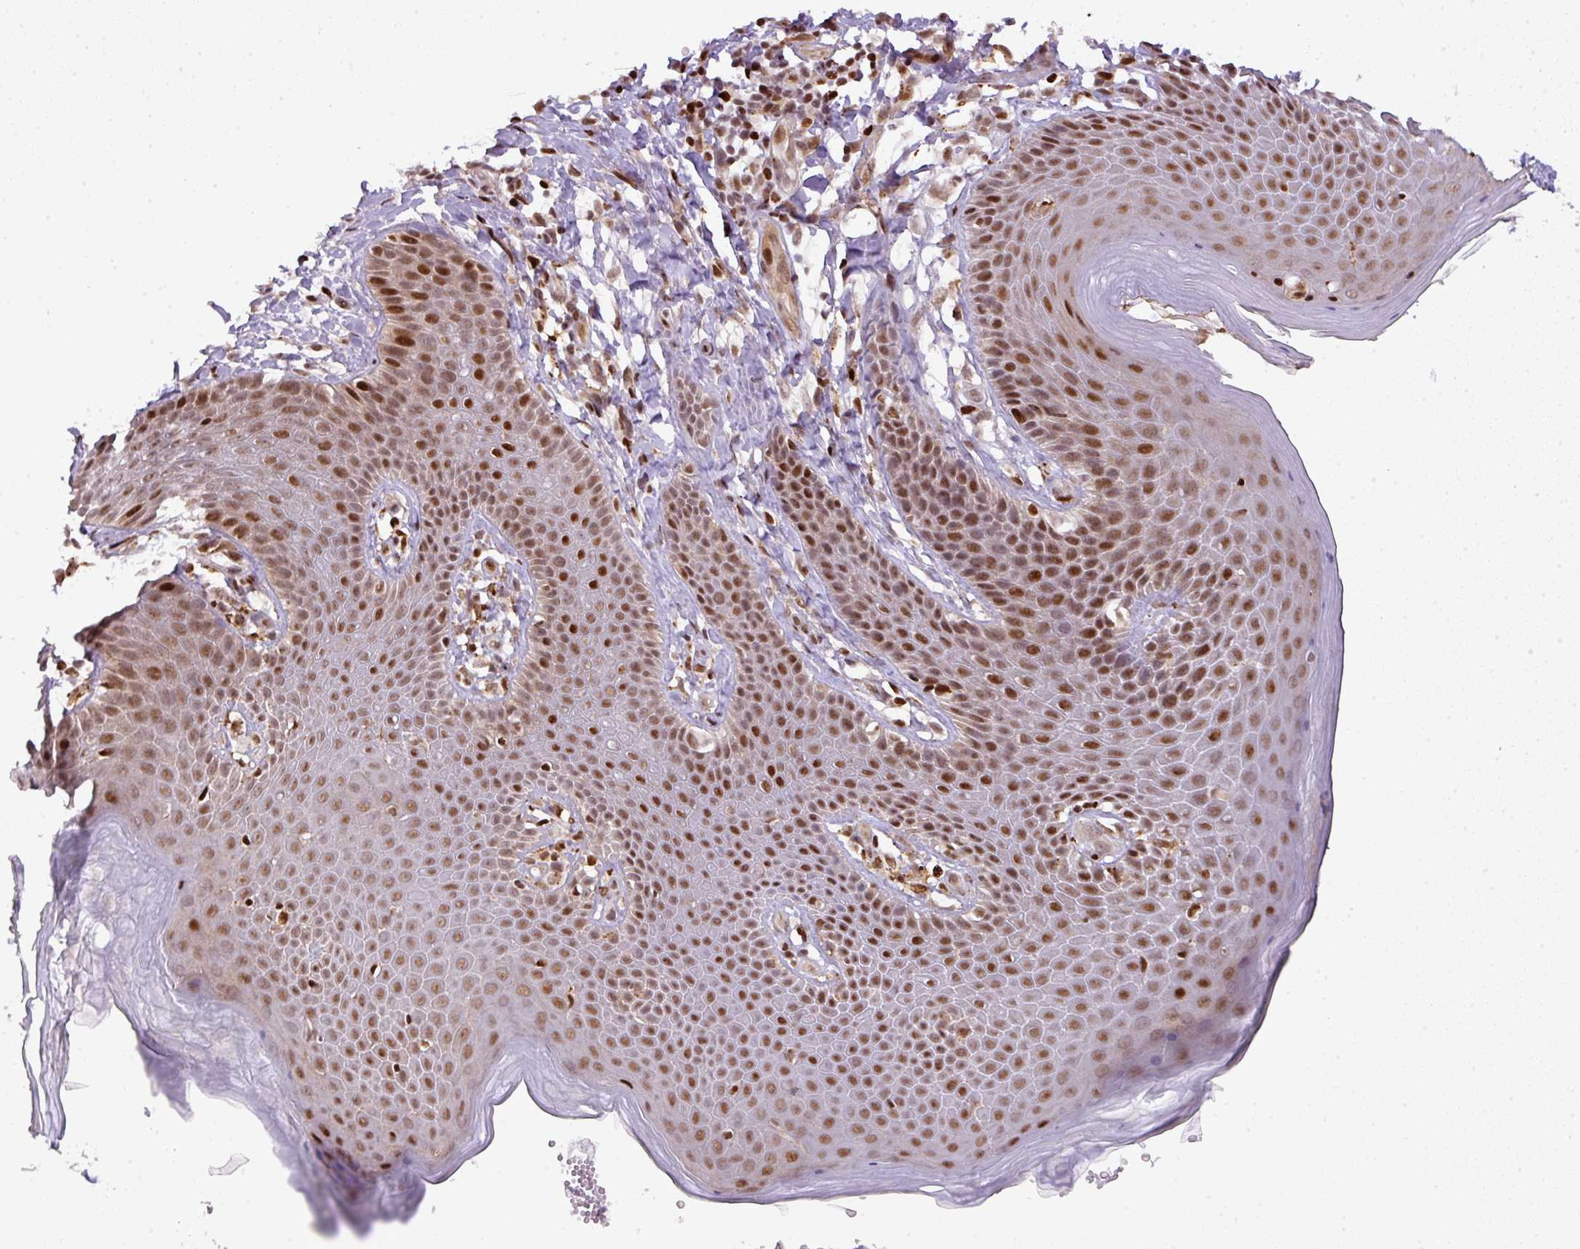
{"staining": {"intensity": "strong", "quantity": "25%-75%", "location": "nuclear"}, "tissue": "skin", "cell_type": "Epidermal cells", "image_type": "normal", "snomed": [{"axis": "morphology", "description": "Normal tissue, NOS"}, {"axis": "topography", "description": "Peripheral nerve tissue"}], "caption": "Human skin stained for a protein (brown) reveals strong nuclear positive staining in approximately 25%-75% of epidermal cells.", "gene": "MYSM1", "patient": {"sex": "male", "age": 51}}